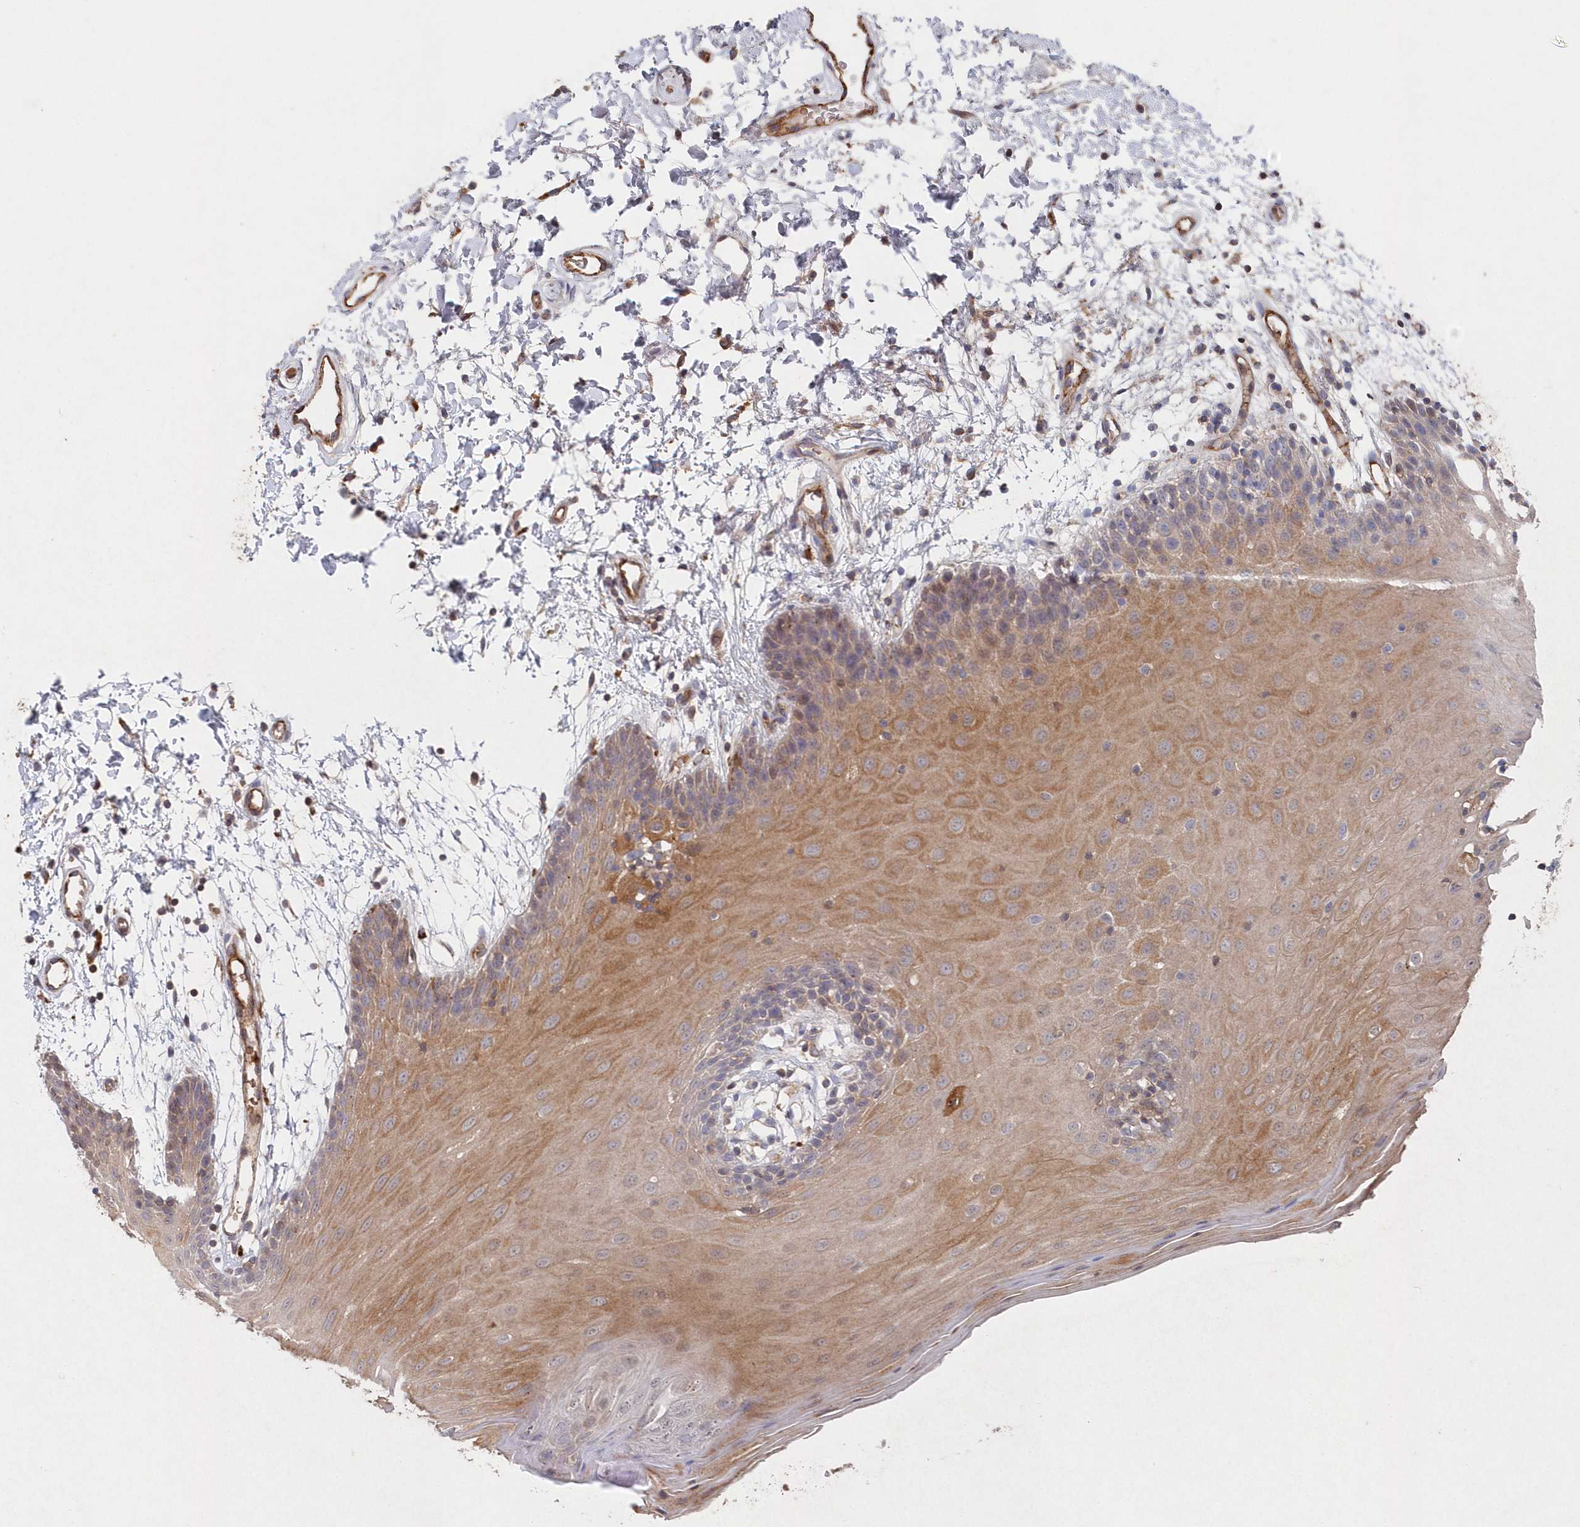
{"staining": {"intensity": "moderate", "quantity": ">75%", "location": "cytoplasmic/membranous"}, "tissue": "oral mucosa", "cell_type": "Squamous epithelial cells", "image_type": "normal", "snomed": [{"axis": "morphology", "description": "Normal tissue, NOS"}, {"axis": "topography", "description": "Skeletal muscle"}, {"axis": "topography", "description": "Oral tissue"}, {"axis": "topography", "description": "Salivary gland"}, {"axis": "topography", "description": "Peripheral nerve tissue"}], "caption": "Protein analysis of normal oral mucosa shows moderate cytoplasmic/membranous positivity in about >75% of squamous epithelial cells. (IHC, brightfield microscopy, high magnification).", "gene": "ABHD14B", "patient": {"sex": "male", "age": 54}}